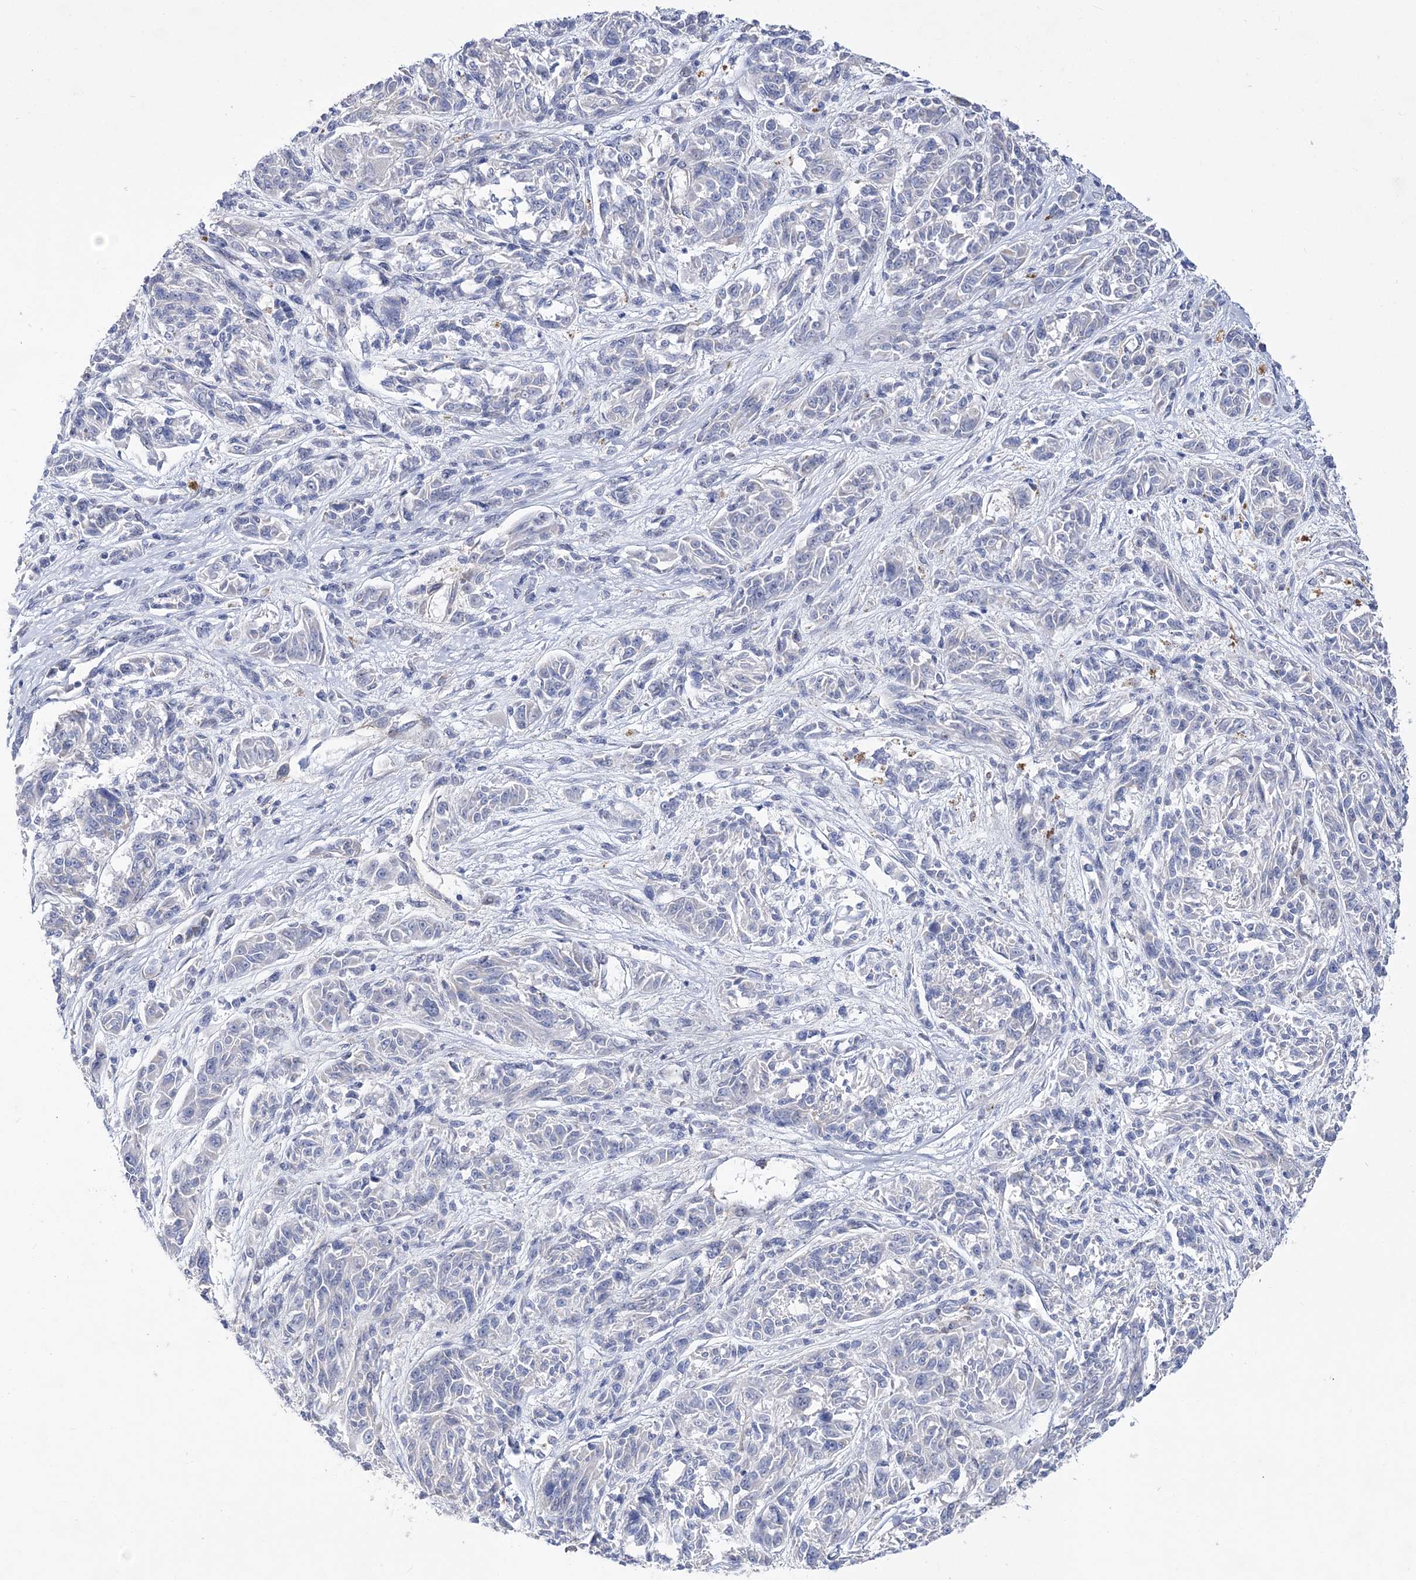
{"staining": {"intensity": "negative", "quantity": "none", "location": "none"}, "tissue": "melanoma", "cell_type": "Tumor cells", "image_type": "cancer", "snomed": [{"axis": "morphology", "description": "Malignant melanoma, NOS"}, {"axis": "topography", "description": "Skin"}], "caption": "This is a micrograph of immunohistochemistry staining of melanoma, which shows no staining in tumor cells.", "gene": "ANO1", "patient": {"sex": "male", "age": 53}}